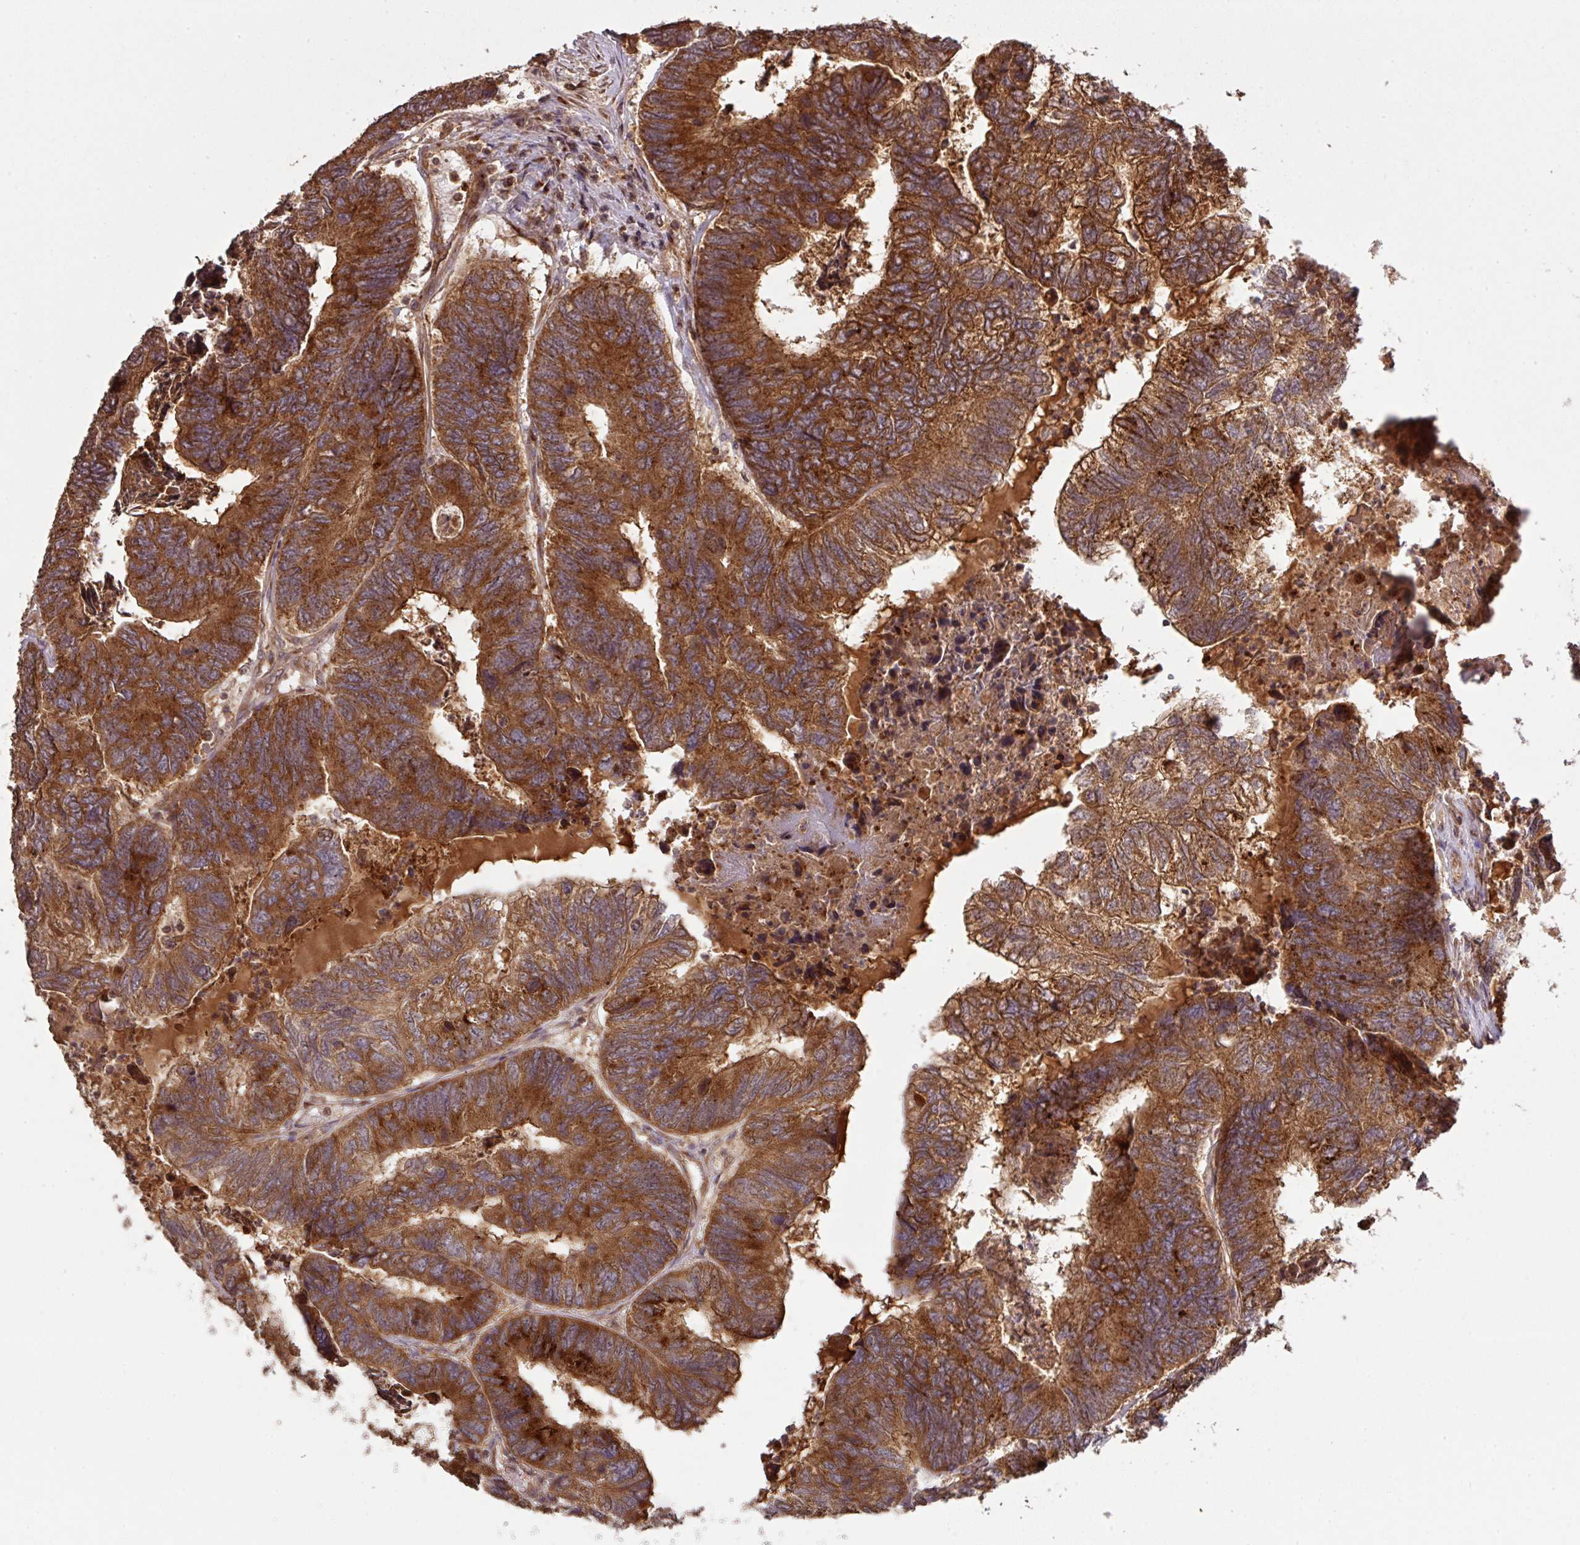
{"staining": {"intensity": "strong", "quantity": ">75%", "location": "cytoplasmic/membranous"}, "tissue": "colorectal cancer", "cell_type": "Tumor cells", "image_type": "cancer", "snomed": [{"axis": "morphology", "description": "Adenocarcinoma, NOS"}, {"axis": "topography", "description": "Colon"}], "caption": "Immunohistochemistry of human adenocarcinoma (colorectal) exhibits high levels of strong cytoplasmic/membranous staining in approximately >75% of tumor cells.", "gene": "MRRF", "patient": {"sex": "female", "age": 67}}